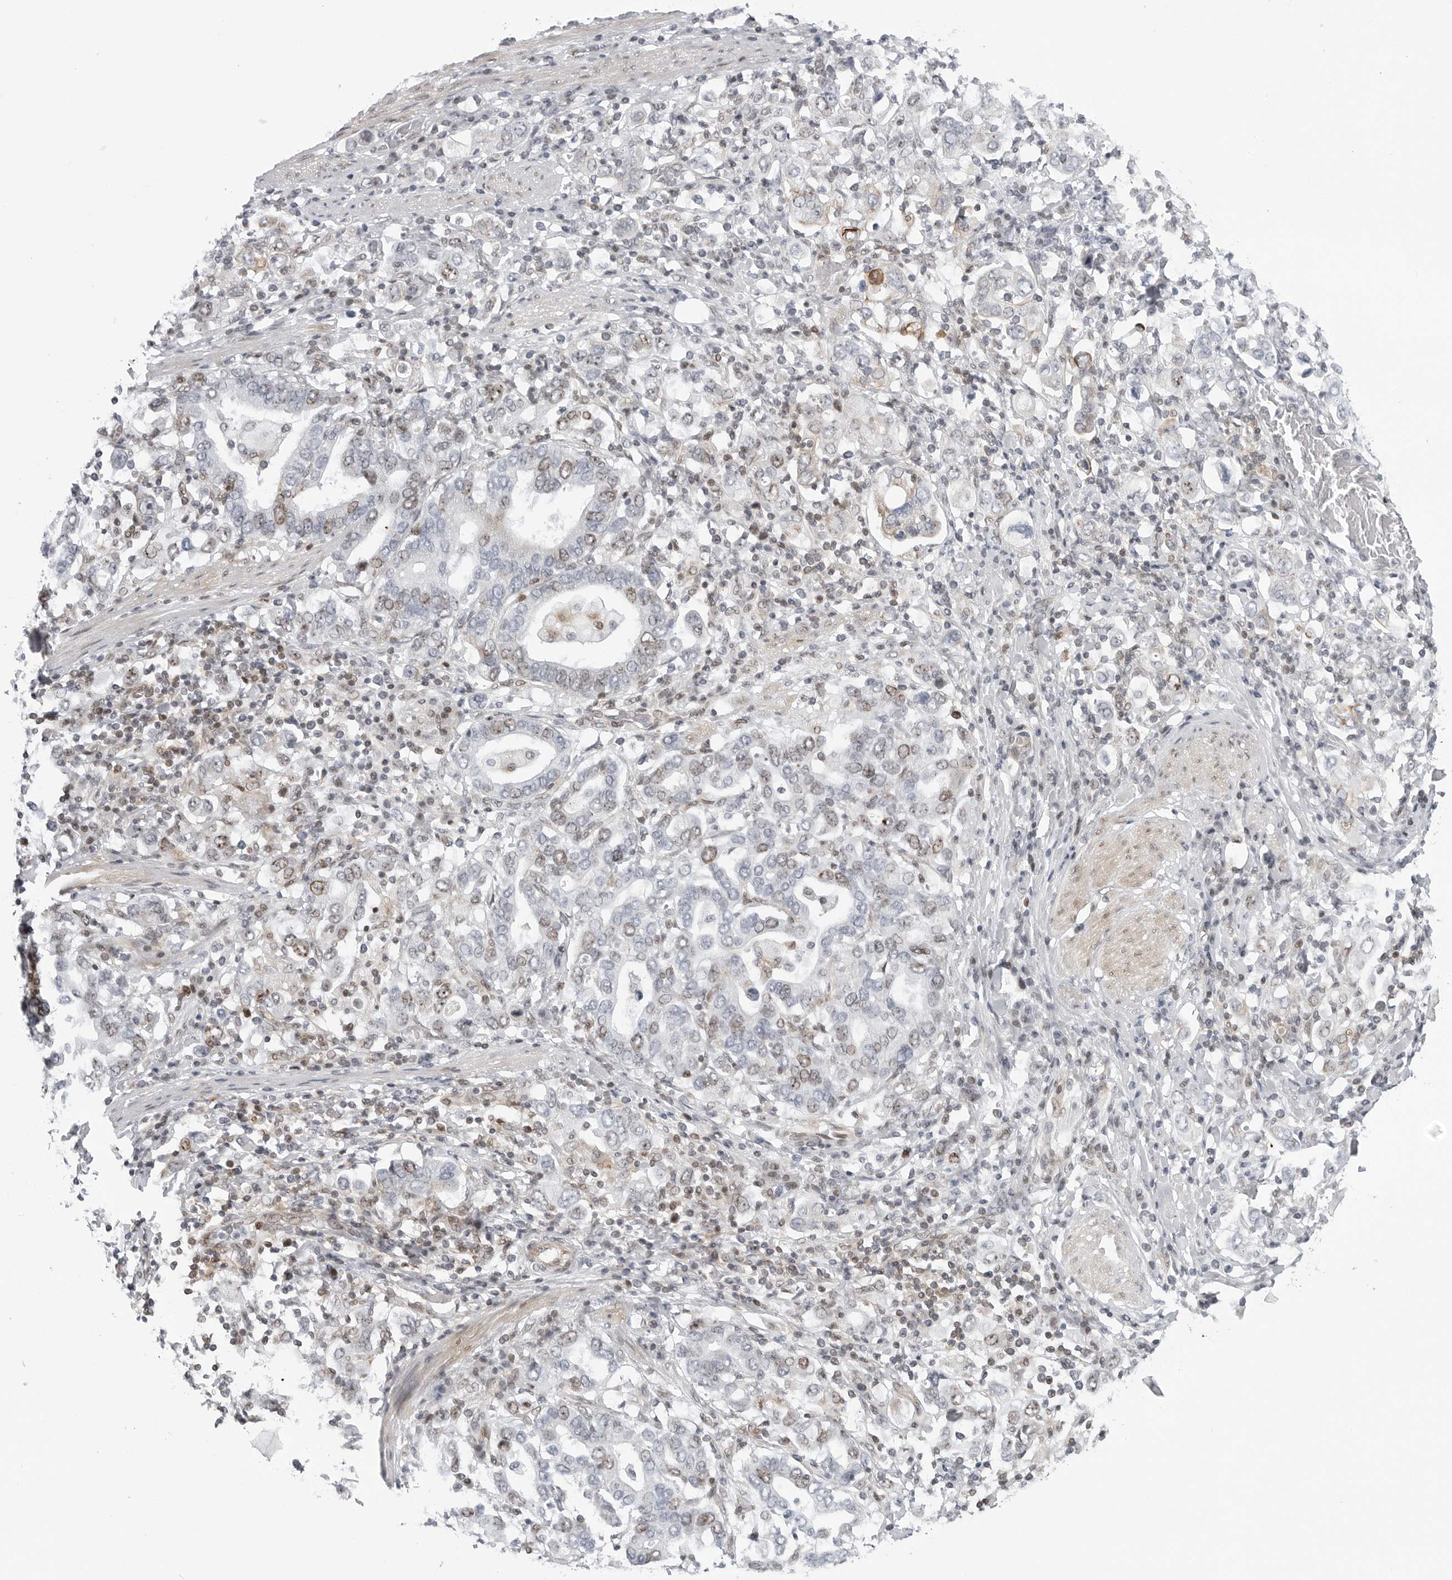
{"staining": {"intensity": "weak", "quantity": "<25%", "location": "nuclear"}, "tissue": "stomach cancer", "cell_type": "Tumor cells", "image_type": "cancer", "snomed": [{"axis": "morphology", "description": "Adenocarcinoma, NOS"}, {"axis": "topography", "description": "Stomach, upper"}], "caption": "A micrograph of adenocarcinoma (stomach) stained for a protein exhibits no brown staining in tumor cells. (DAB immunohistochemistry with hematoxylin counter stain).", "gene": "FAM135B", "patient": {"sex": "male", "age": 62}}